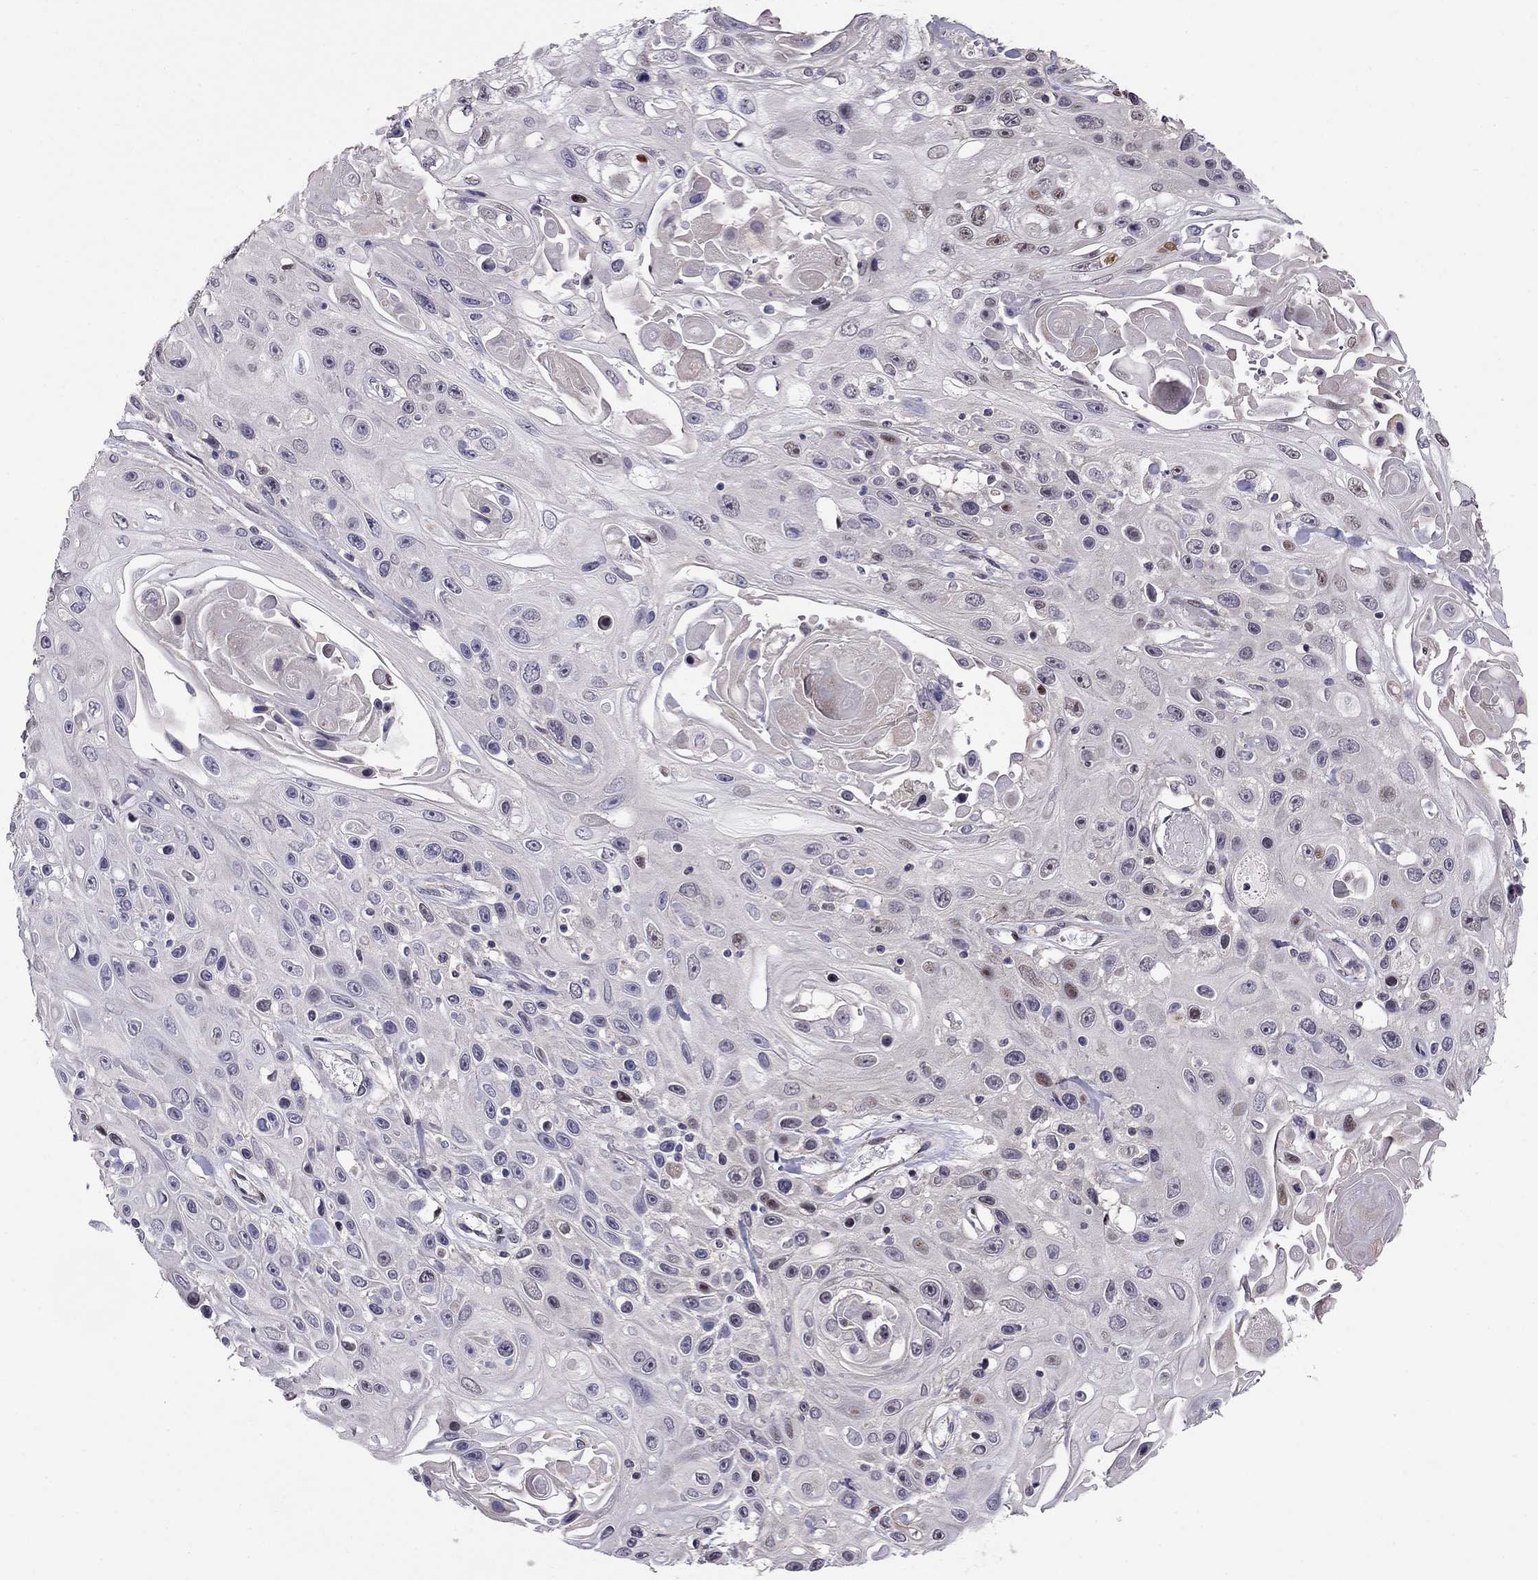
{"staining": {"intensity": "weak", "quantity": "<25%", "location": "nuclear"}, "tissue": "skin cancer", "cell_type": "Tumor cells", "image_type": "cancer", "snomed": [{"axis": "morphology", "description": "Squamous cell carcinoma, NOS"}, {"axis": "topography", "description": "Skin"}], "caption": "Tumor cells show no significant expression in skin cancer. (DAB (3,3'-diaminobenzidine) immunohistochemistry with hematoxylin counter stain).", "gene": "LRRC39", "patient": {"sex": "male", "age": 82}}